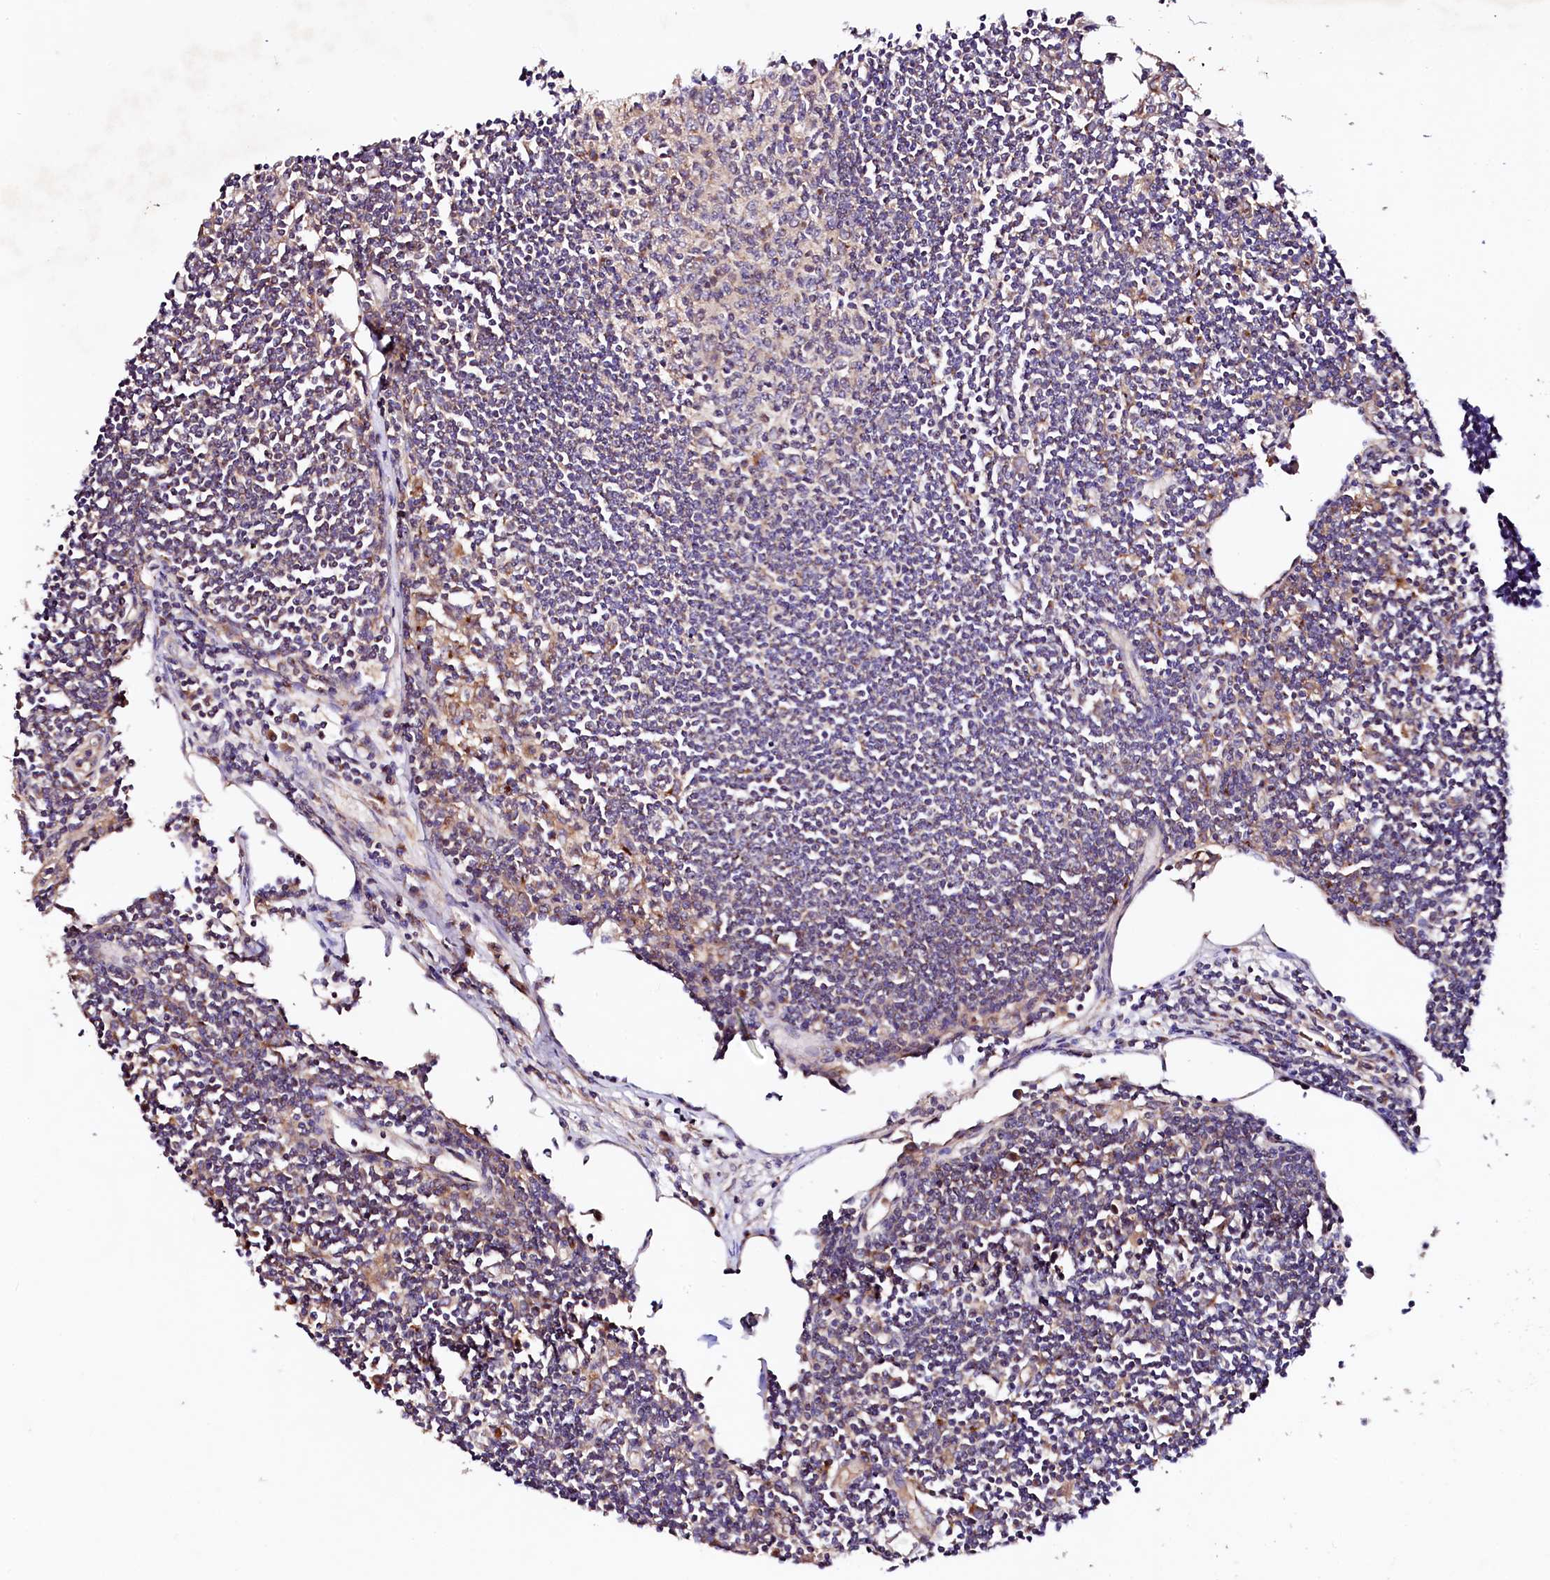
{"staining": {"intensity": "moderate", "quantity": "25%-75%", "location": "cytoplasmic/membranous"}, "tissue": "lymph node", "cell_type": "Germinal center cells", "image_type": "normal", "snomed": [{"axis": "morphology", "description": "Normal tissue, NOS"}, {"axis": "topography", "description": "Lymph node"}], "caption": "Immunohistochemical staining of unremarkable human lymph node demonstrates medium levels of moderate cytoplasmic/membranous positivity in about 25%-75% of germinal center cells. The staining was performed using DAB to visualize the protein expression in brown, while the nuclei were stained in blue with hematoxylin (Magnification: 20x).", "gene": "ST3GAL1", "patient": {"sex": "female", "age": 11}}